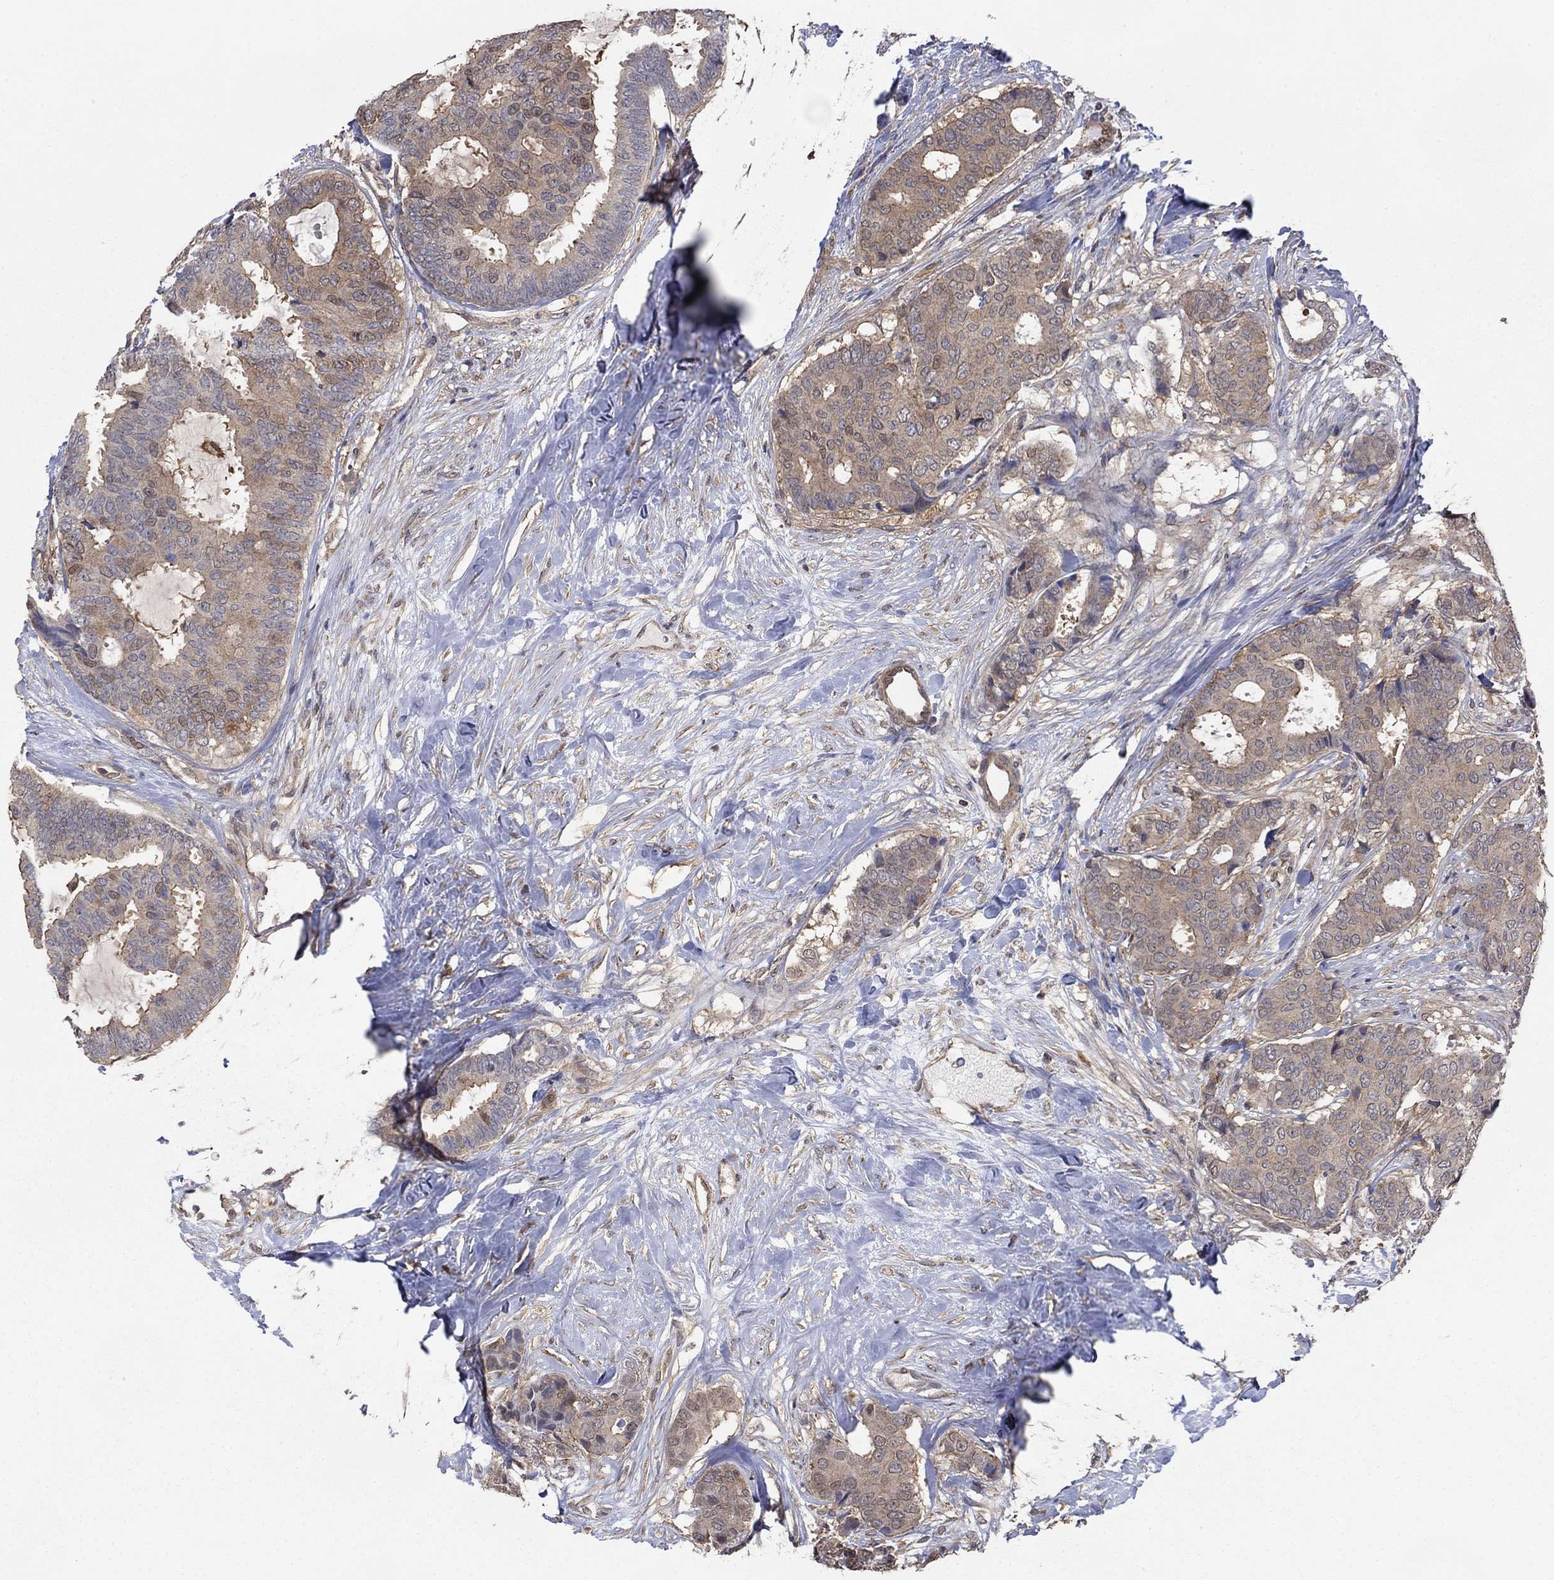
{"staining": {"intensity": "weak", "quantity": "25%-75%", "location": "cytoplasmic/membranous"}, "tissue": "breast cancer", "cell_type": "Tumor cells", "image_type": "cancer", "snomed": [{"axis": "morphology", "description": "Duct carcinoma"}, {"axis": "topography", "description": "Breast"}], "caption": "A micrograph of human breast cancer stained for a protein demonstrates weak cytoplasmic/membranous brown staining in tumor cells.", "gene": "RNF114", "patient": {"sex": "female", "age": 75}}